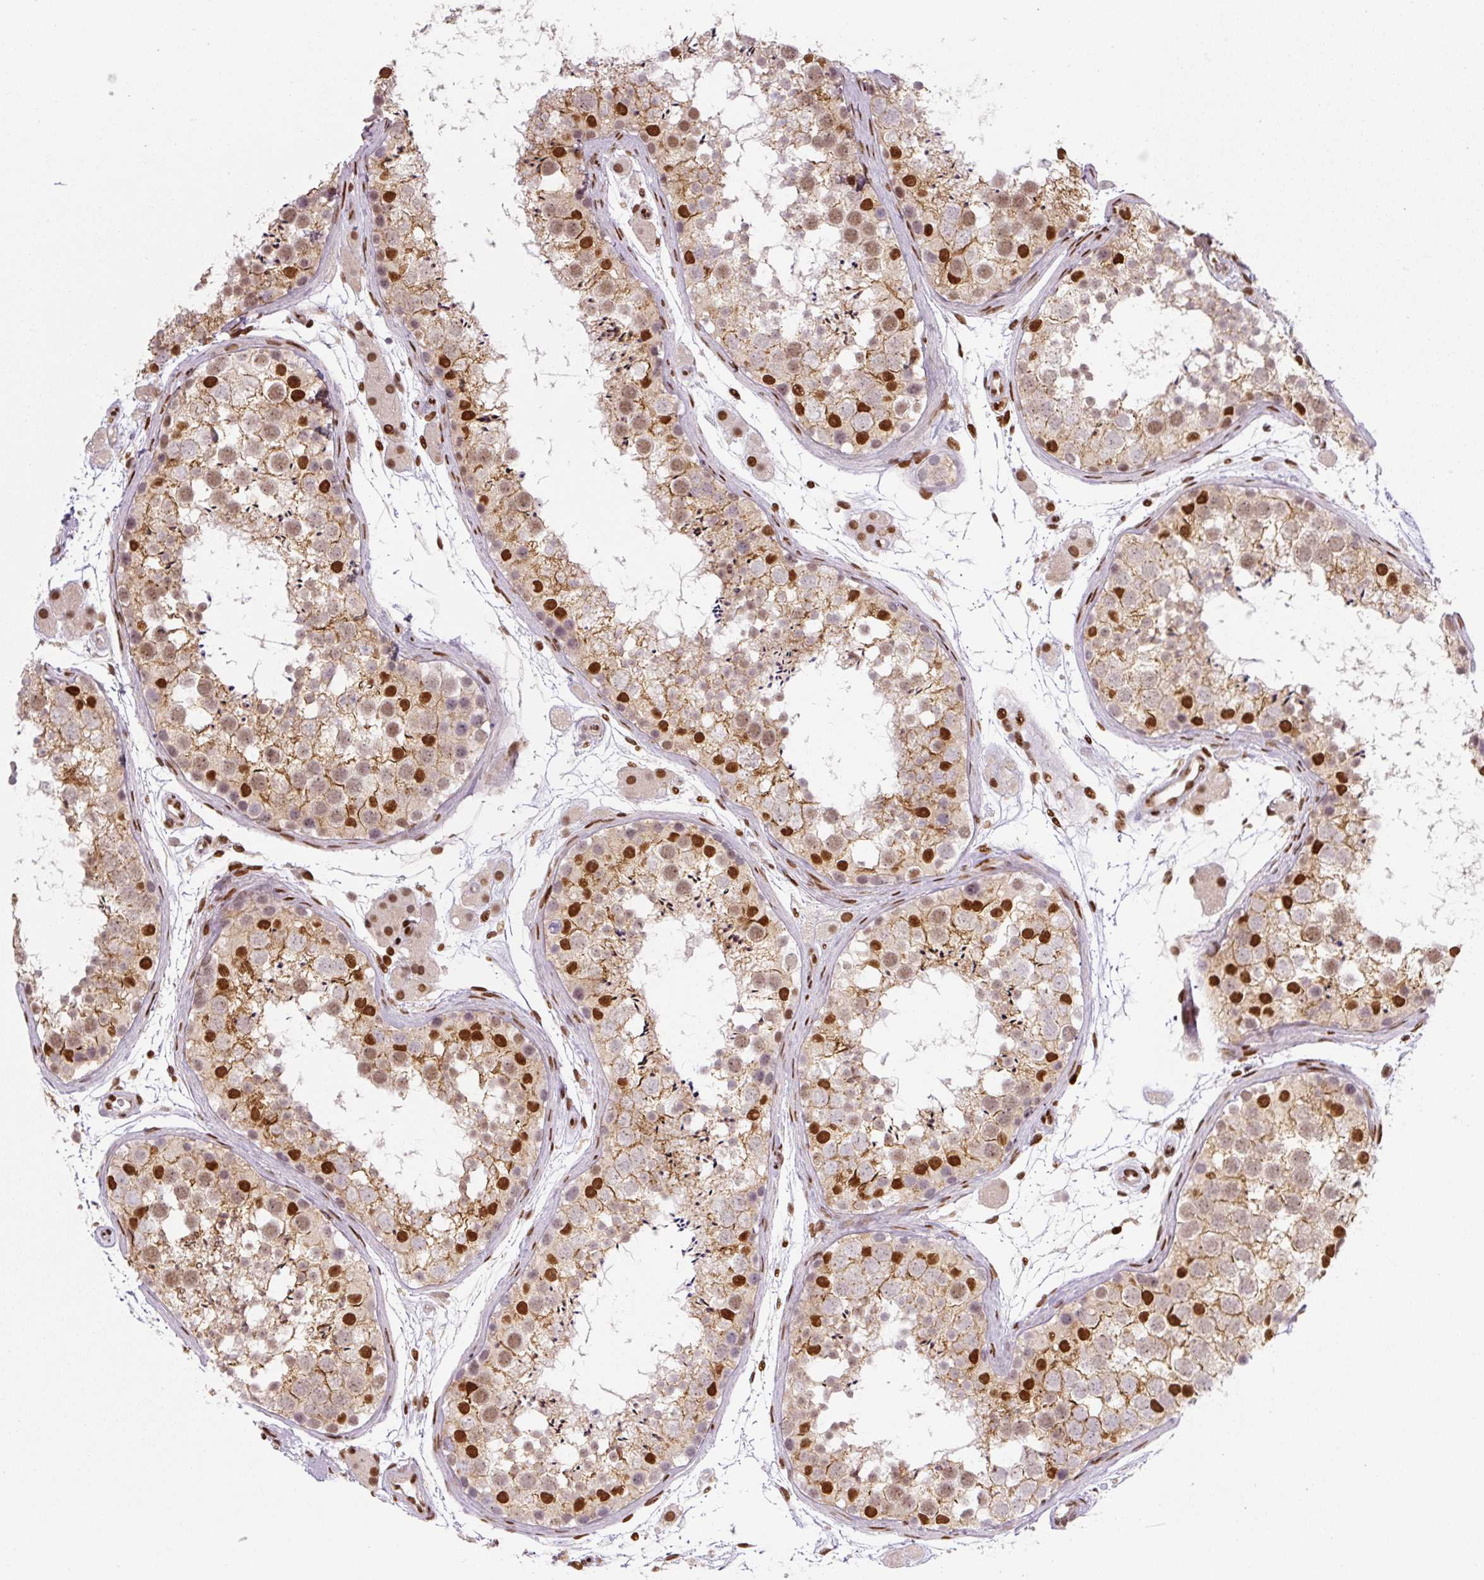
{"staining": {"intensity": "strong", "quantity": "25%-75%", "location": "nuclear"}, "tissue": "testis", "cell_type": "Cells in seminiferous ducts", "image_type": "normal", "snomed": [{"axis": "morphology", "description": "Normal tissue, NOS"}, {"axis": "topography", "description": "Testis"}], "caption": "The immunohistochemical stain highlights strong nuclear expression in cells in seminiferous ducts of unremarkable testis. Nuclei are stained in blue.", "gene": "PYDC2", "patient": {"sex": "male", "age": 41}}